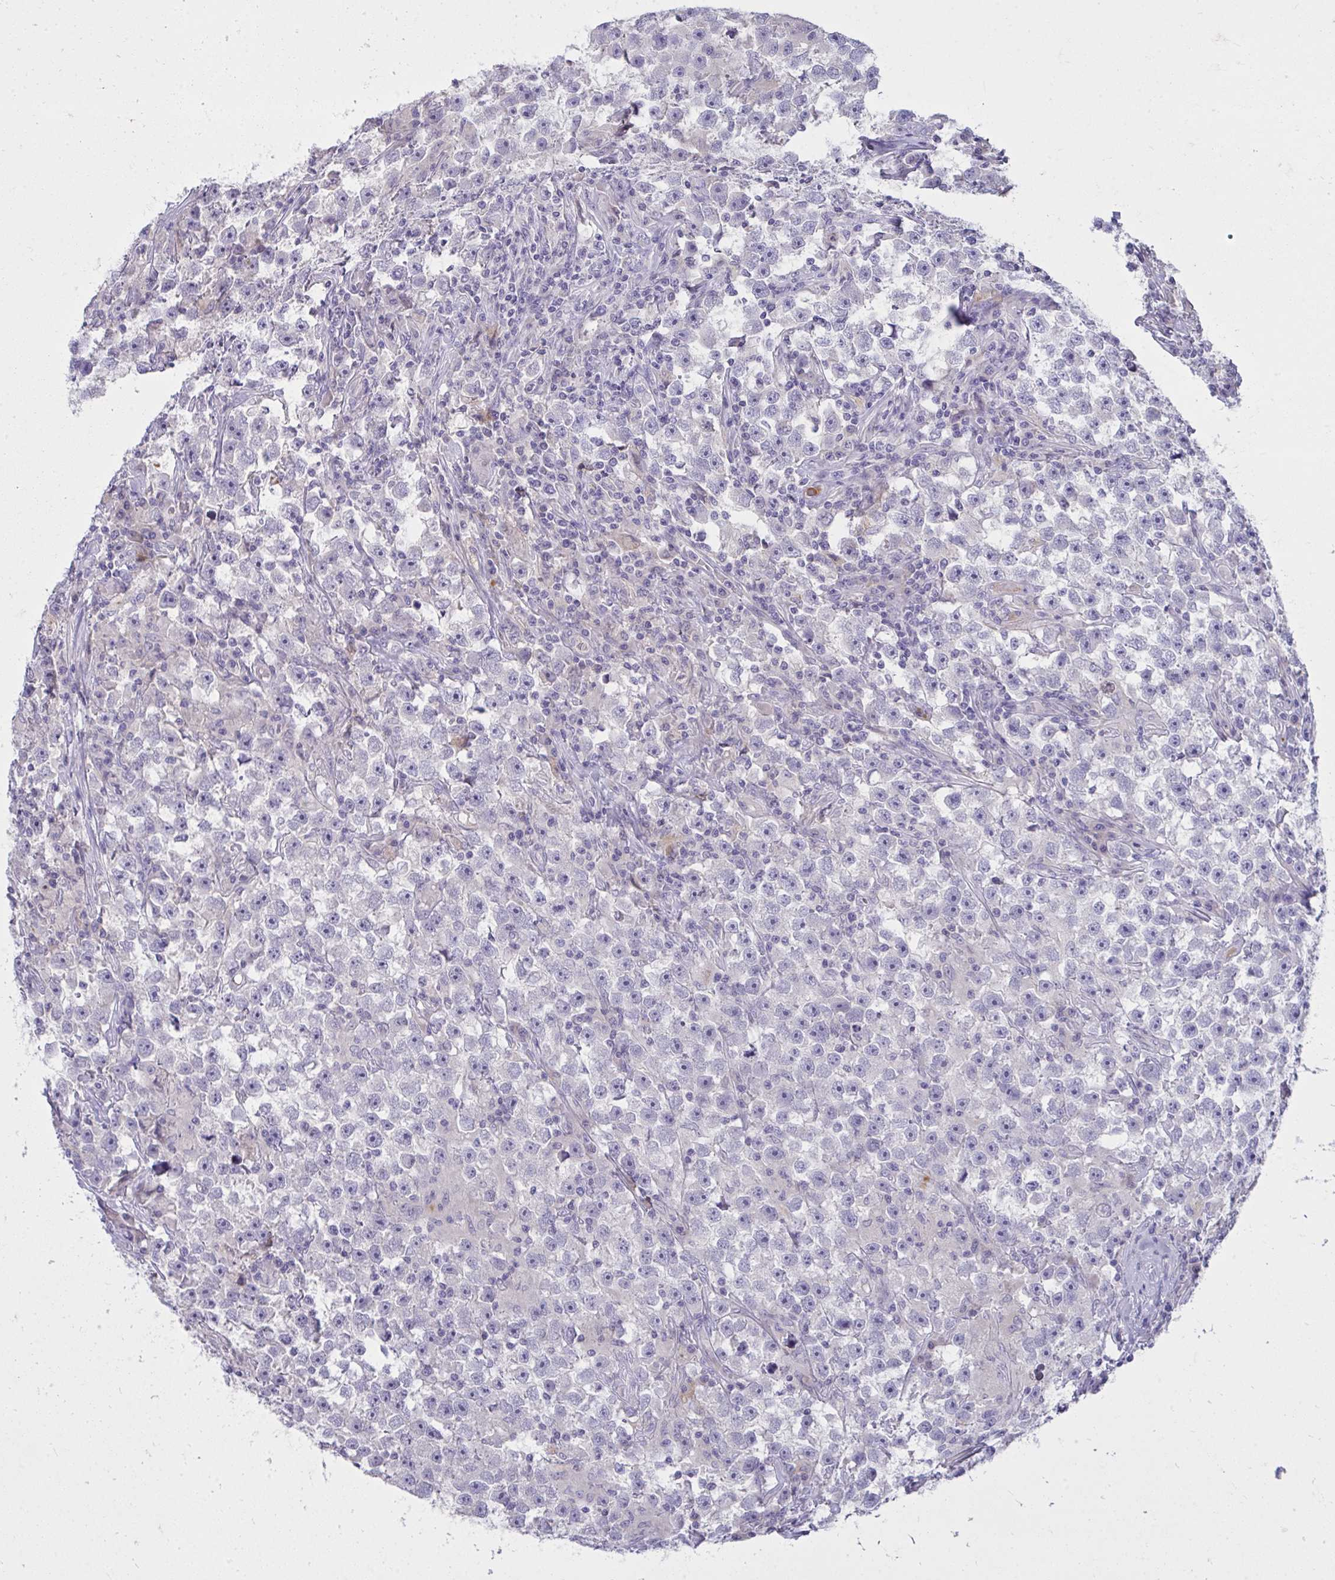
{"staining": {"intensity": "negative", "quantity": "none", "location": "none"}, "tissue": "testis cancer", "cell_type": "Tumor cells", "image_type": "cancer", "snomed": [{"axis": "morphology", "description": "Seminoma, NOS"}, {"axis": "topography", "description": "Testis"}], "caption": "Immunohistochemistry (IHC) micrograph of seminoma (testis) stained for a protein (brown), which reveals no positivity in tumor cells.", "gene": "PIGZ", "patient": {"sex": "male", "age": 33}}